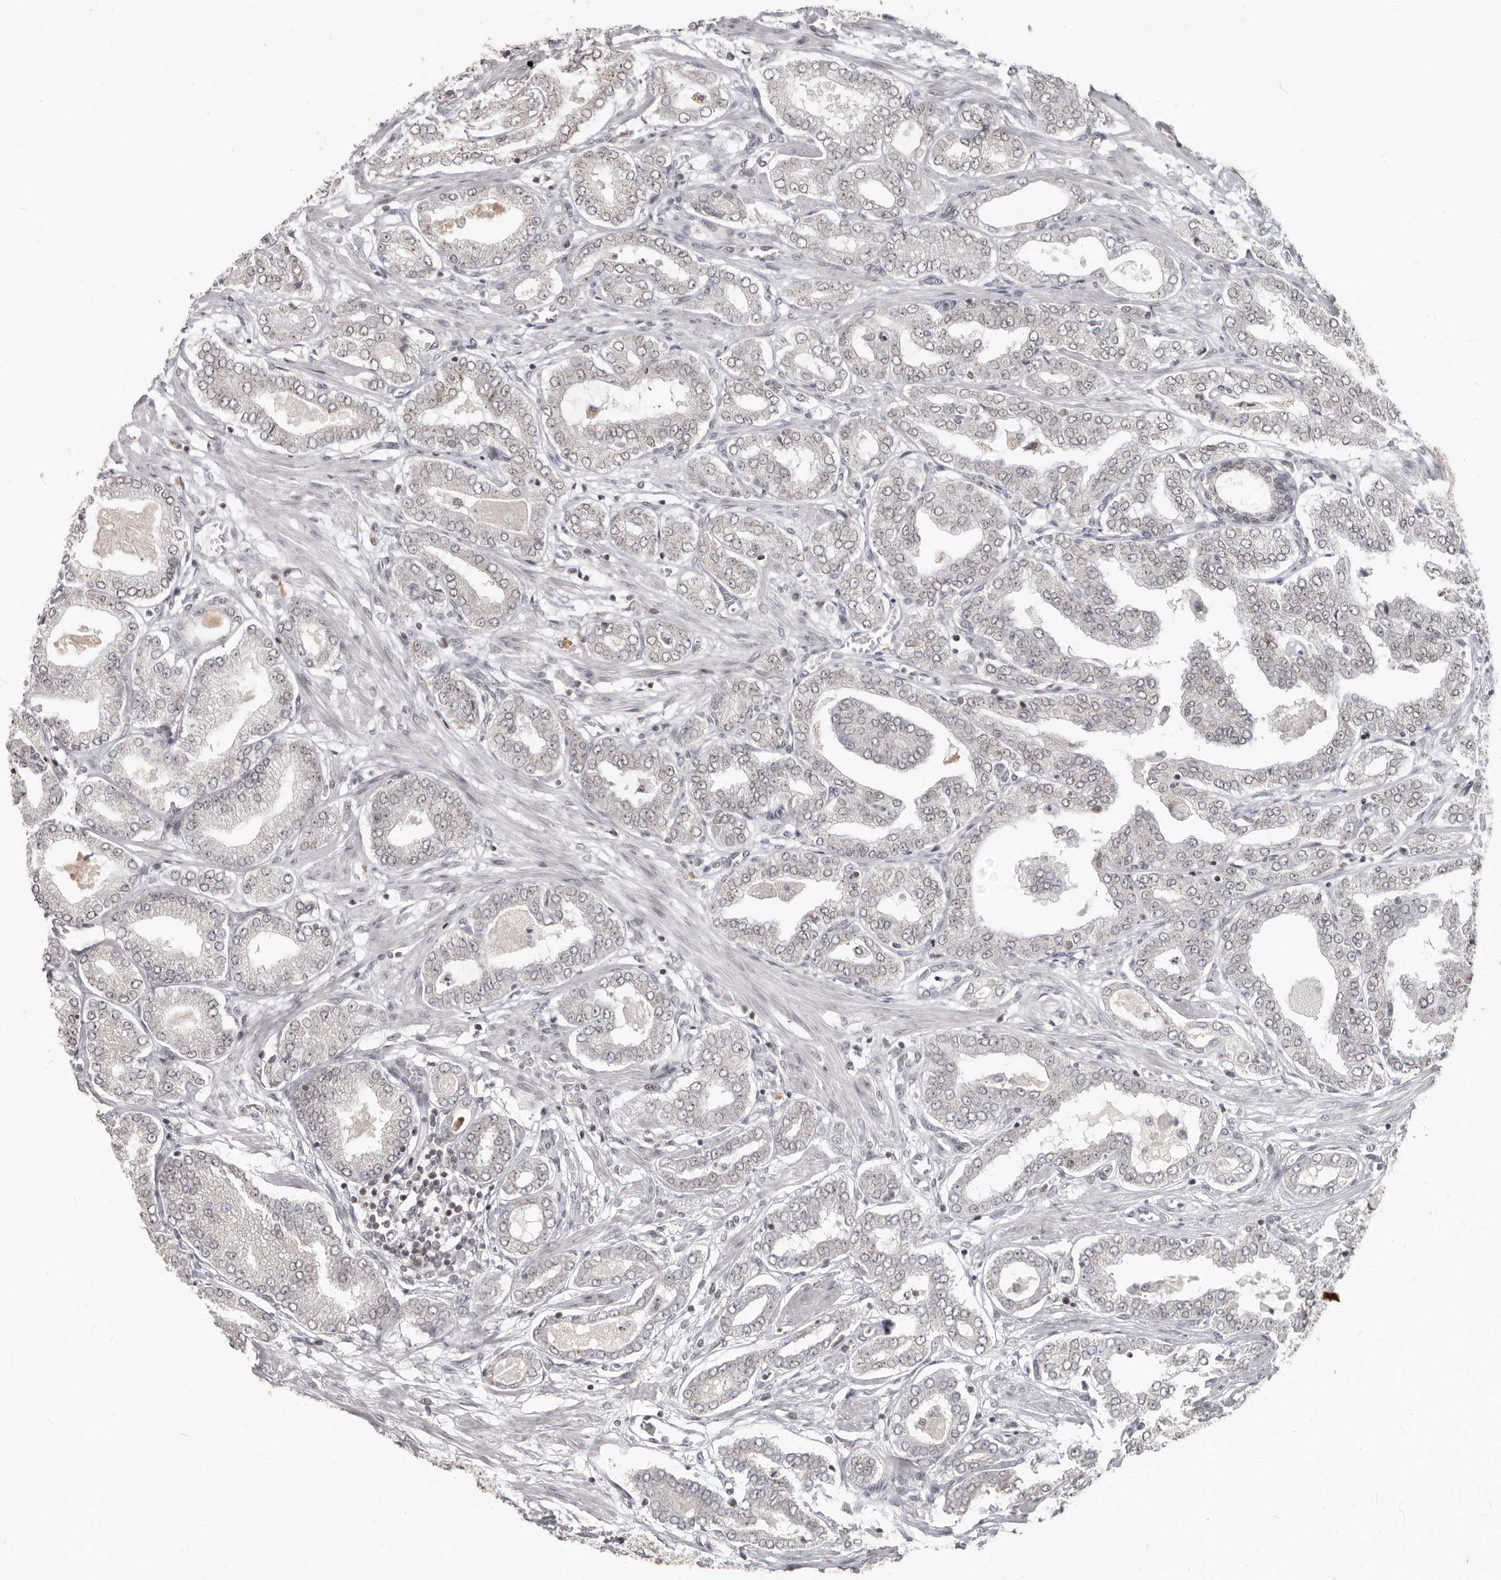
{"staining": {"intensity": "moderate", "quantity": "25%-75%", "location": "cytoplasmic/membranous,nuclear"}, "tissue": "prostate cancer", "cell_type": "Tumor cells", "image_type": "cancer", "snomed": [{"axis": "morphology", "description": "Adenocarcinoma, Low grade"}, {"axis": "topography", "description": "Prostate"}], "caption": "Tumor cells show moderate cytoplasmic/membranous and nuclear positivity in about 25%-75% of cells in adenocarcinoma (low-grade) (prostate).", "gene": "NUP153", "patient": {"sex": "male", "age": 63}}